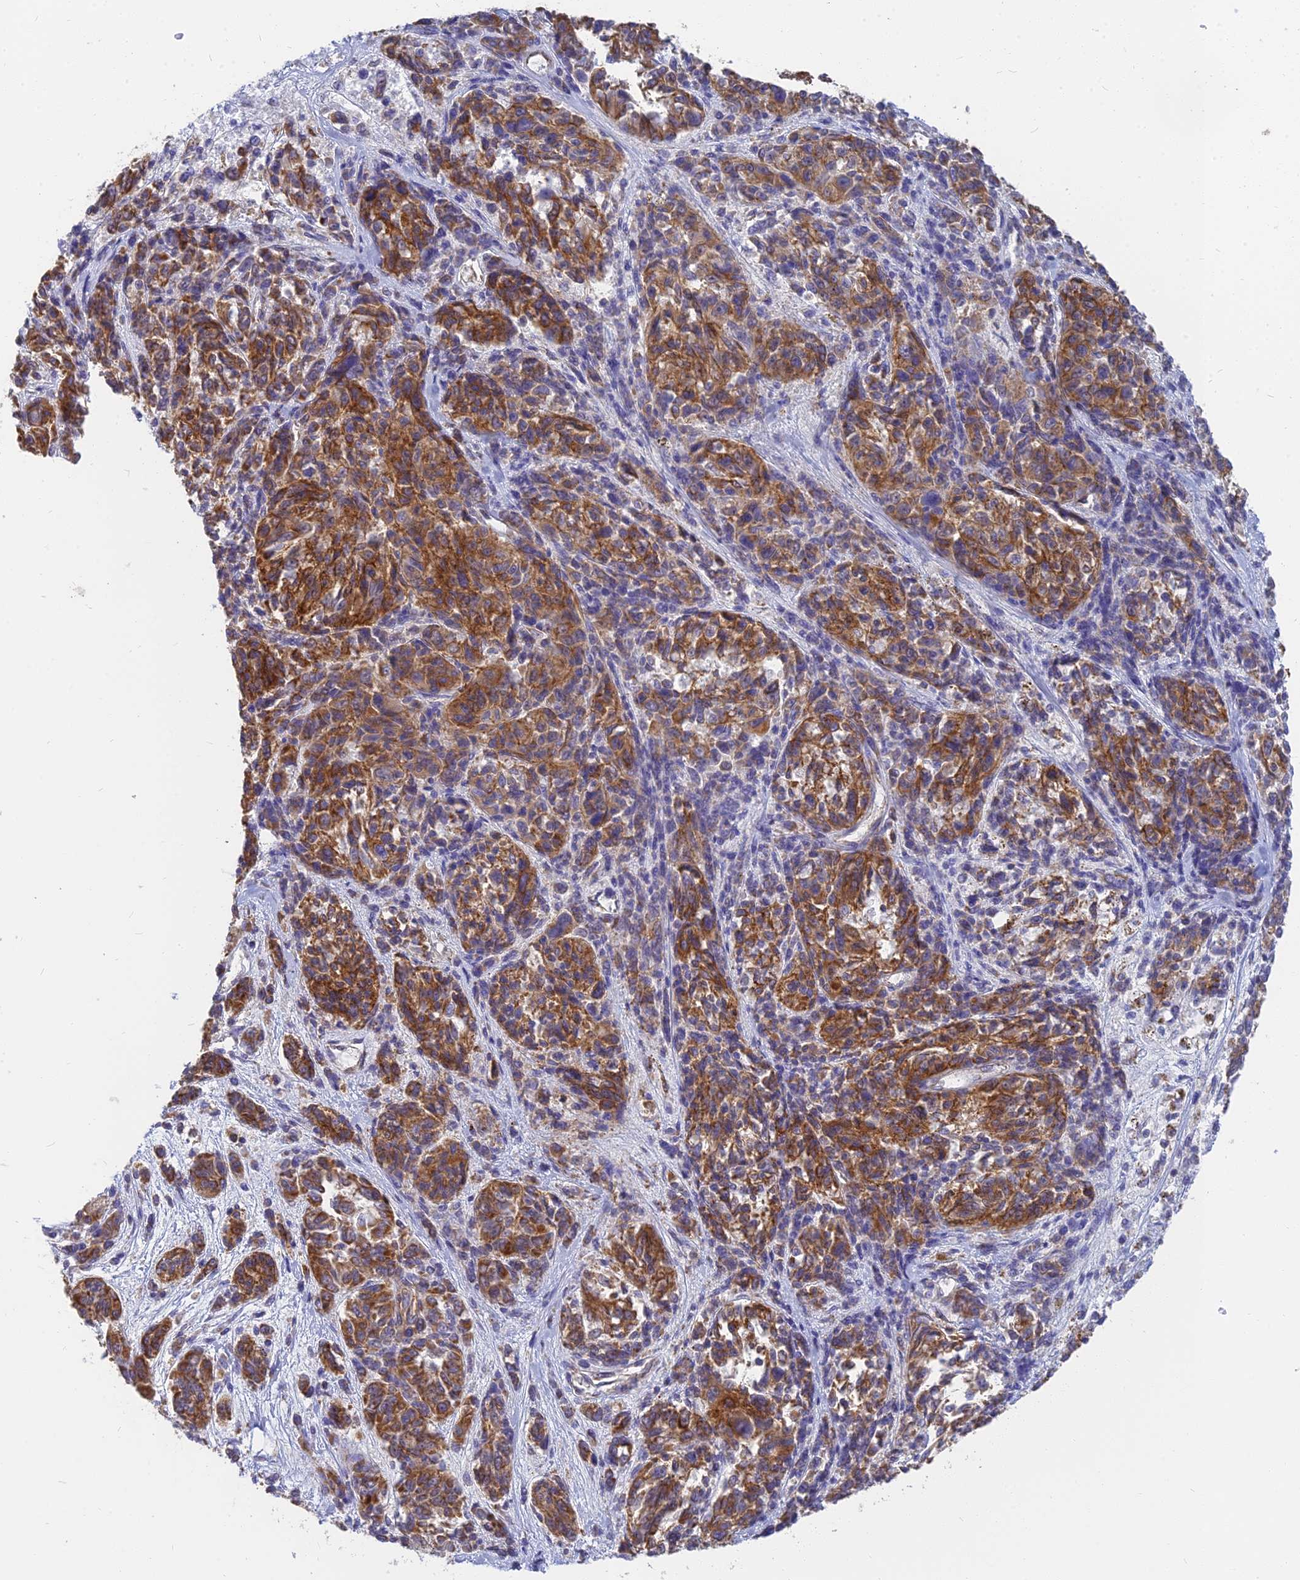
{"staining": {"intensity": "strong", "quantity": ">75%", "location": "cytoplasmic/membranous"}, "tissue": "melanoma", "cell_type": "Tumor cells", "image_type": "cancer", "snomed": [{"axis": "morphology", "description": "Malignant melanoma, NOS"}, {"axis": "topography", "description": "Skin"}], "caption": "The micrograph demonstrates immunohistochemical staining of melanoma. There is strong cytoplasmic/membranous expression is present in about >75% of tumor cells.", "gene": "MRPL15", "patient": {"sex": "male", "age": 53}}